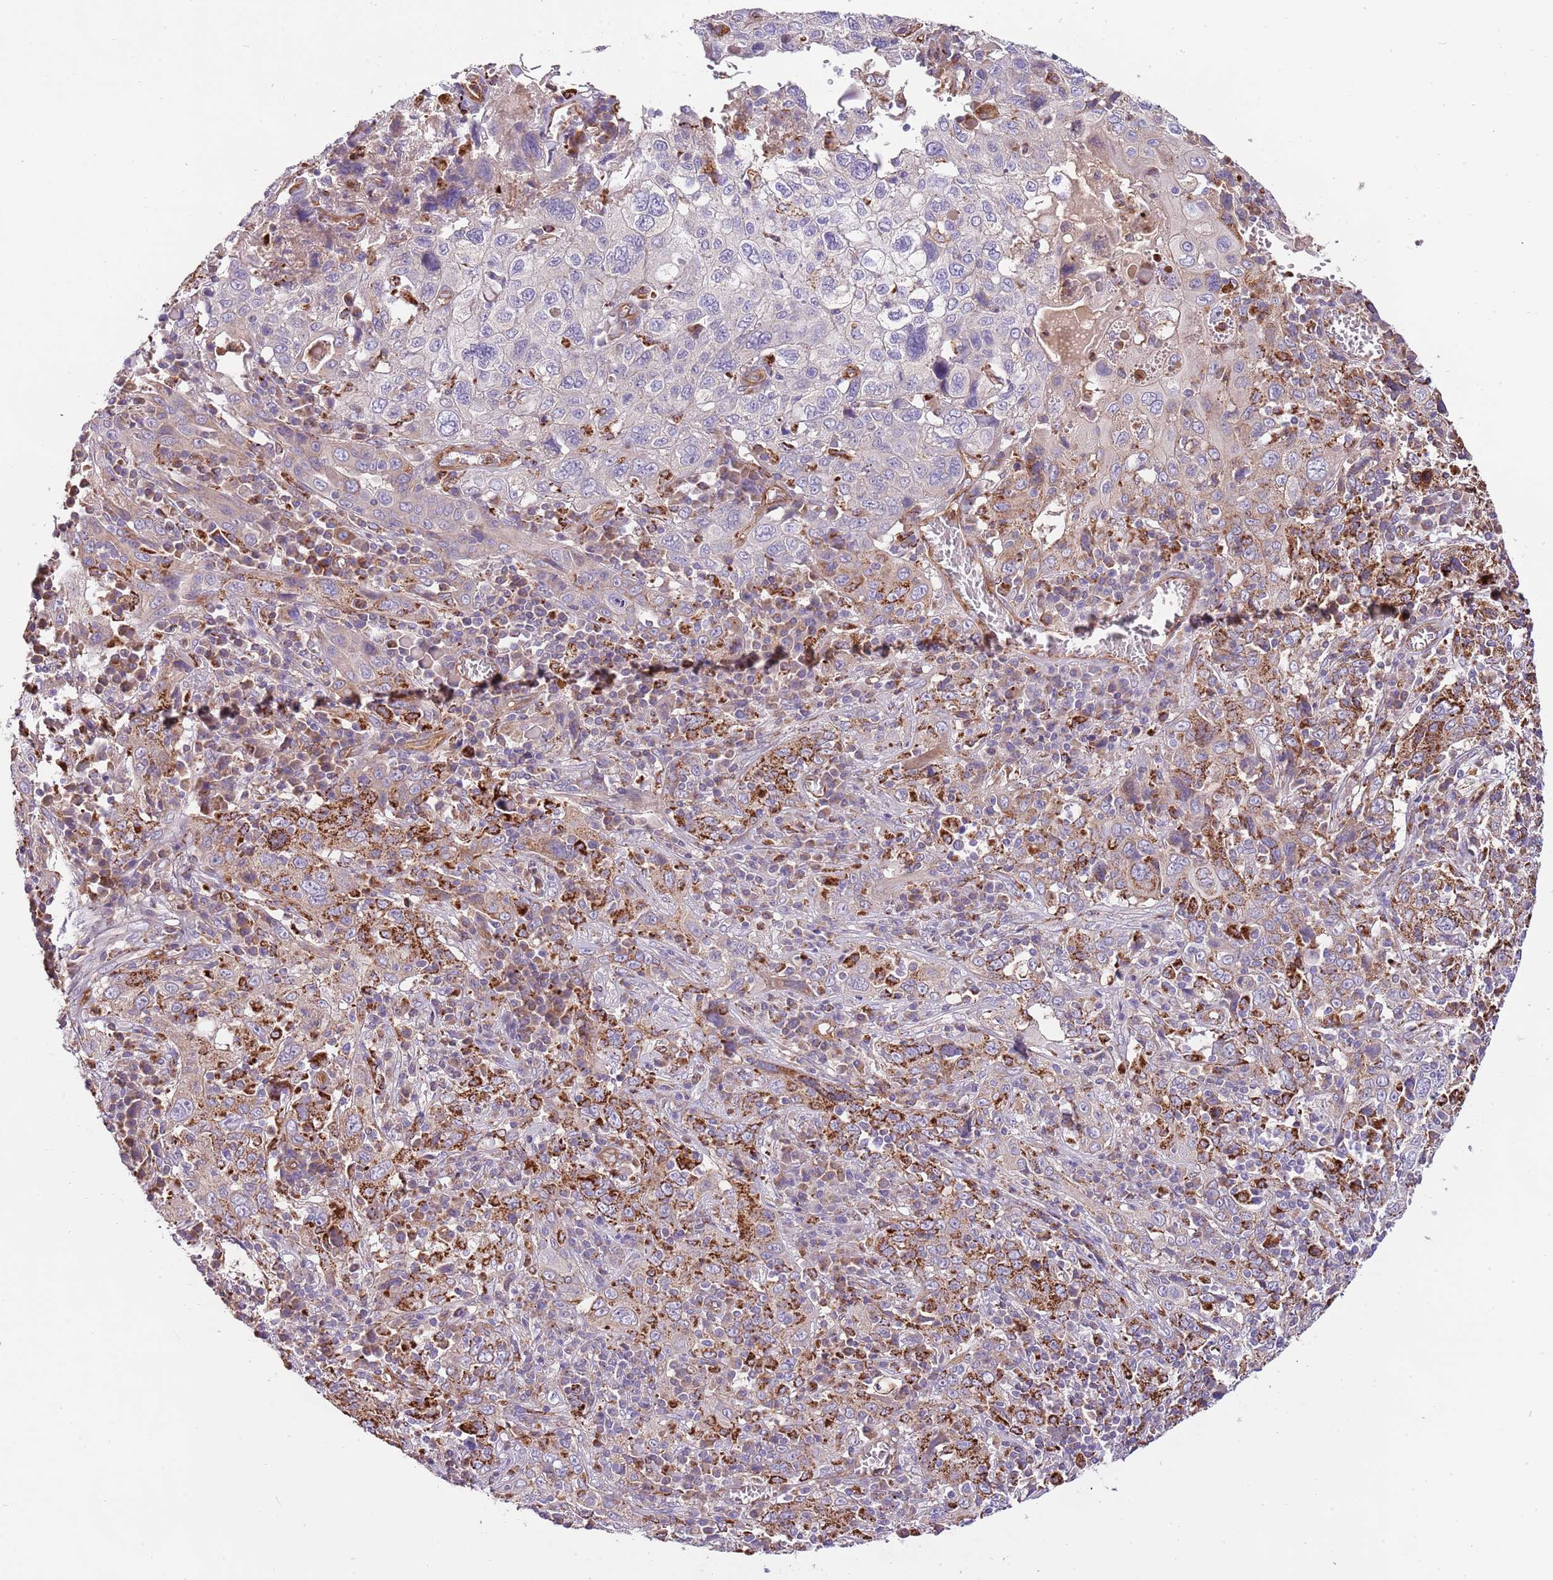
{"staining": {"intensity": "negative", "quantity": "none", "location": "none"}, "tissue": "cervical cancer", "cell_type": "Tumor cells", "image_type": "cancer", "snomed": [{"axis": "morphology", "description": "Squamous cell carcinoma, NOS"}, {"axis": "topography", "description": "Cervix"}], "caption": "This is an immunohistochemistry (IHC) micrograph of human cervical squamous cell carcinoma. There is no staining in tumor cells.", "gene": "DOCK6", "patient": {"sex": "female", "age": 46}}